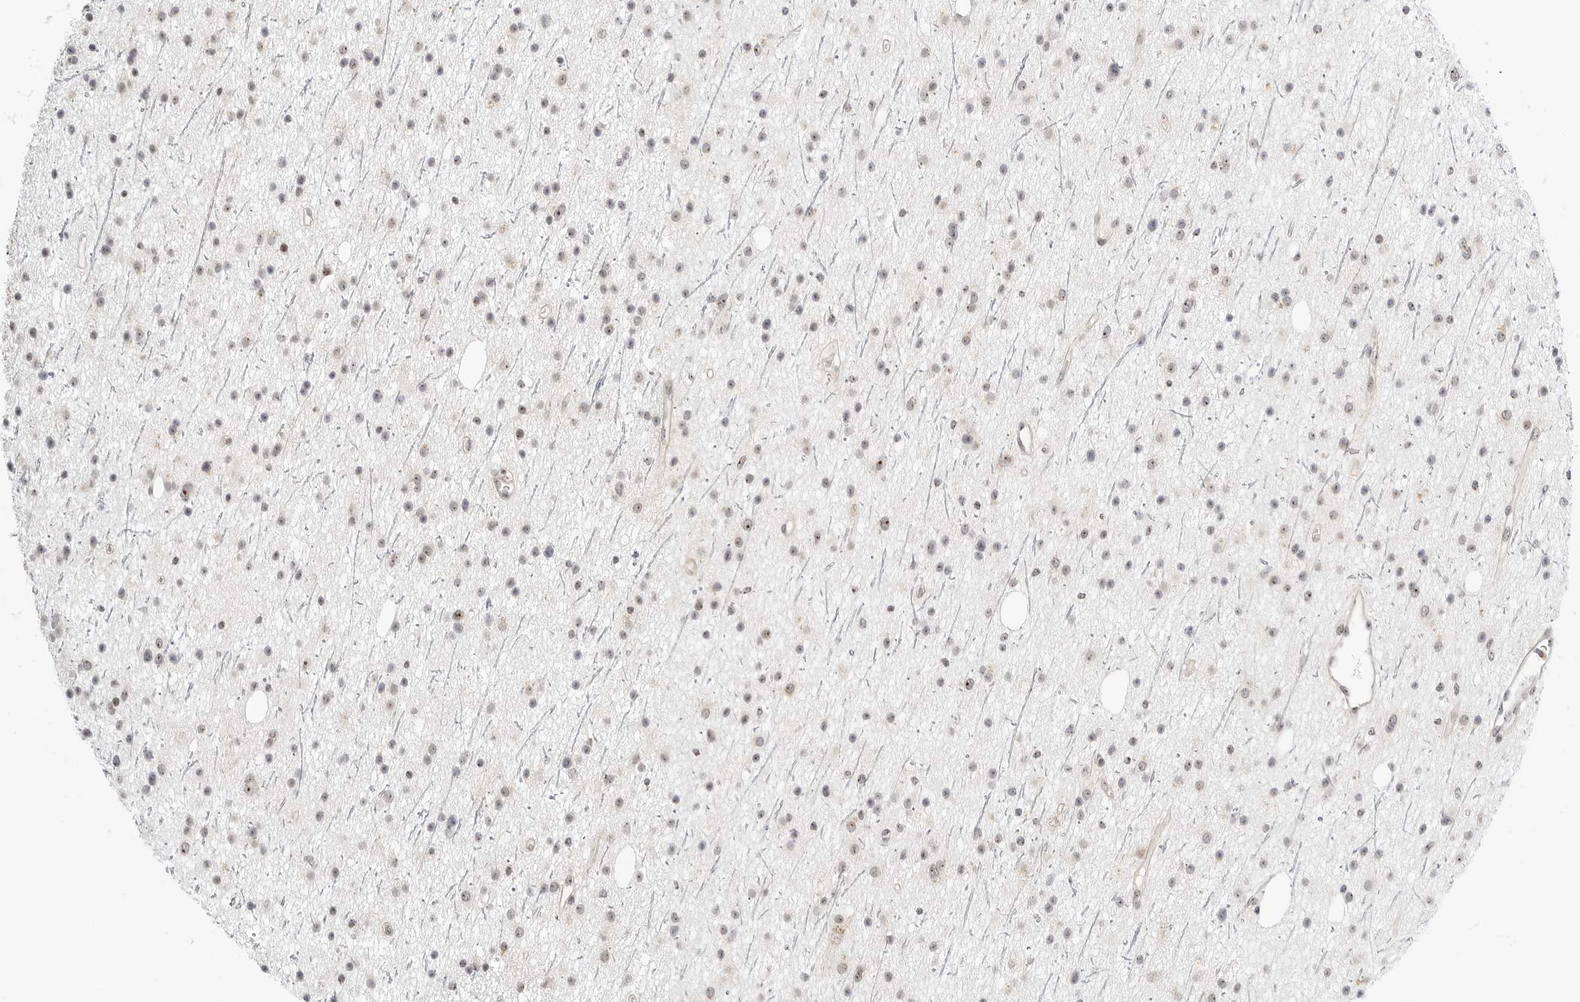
{"staining": {"intensity": "weak", "quantity": "<25%", "location": "nuclear"}, "tissue": "glioma", "cell_type": "Tumor cells", "image_type": "cancer", "snomed": [{"axis": "morphology", "description": "Glioma, malignant, Low grade"}, {"axis": "topography", "description": "Cerebral cortex"}], "caption": "Immunohistochemical staining of human low-grade glioma (malignant) exhibits no significant expression in tumor cells.", "gene": "RIMKLA", "patient": {"sex": "female", "age": 39}}